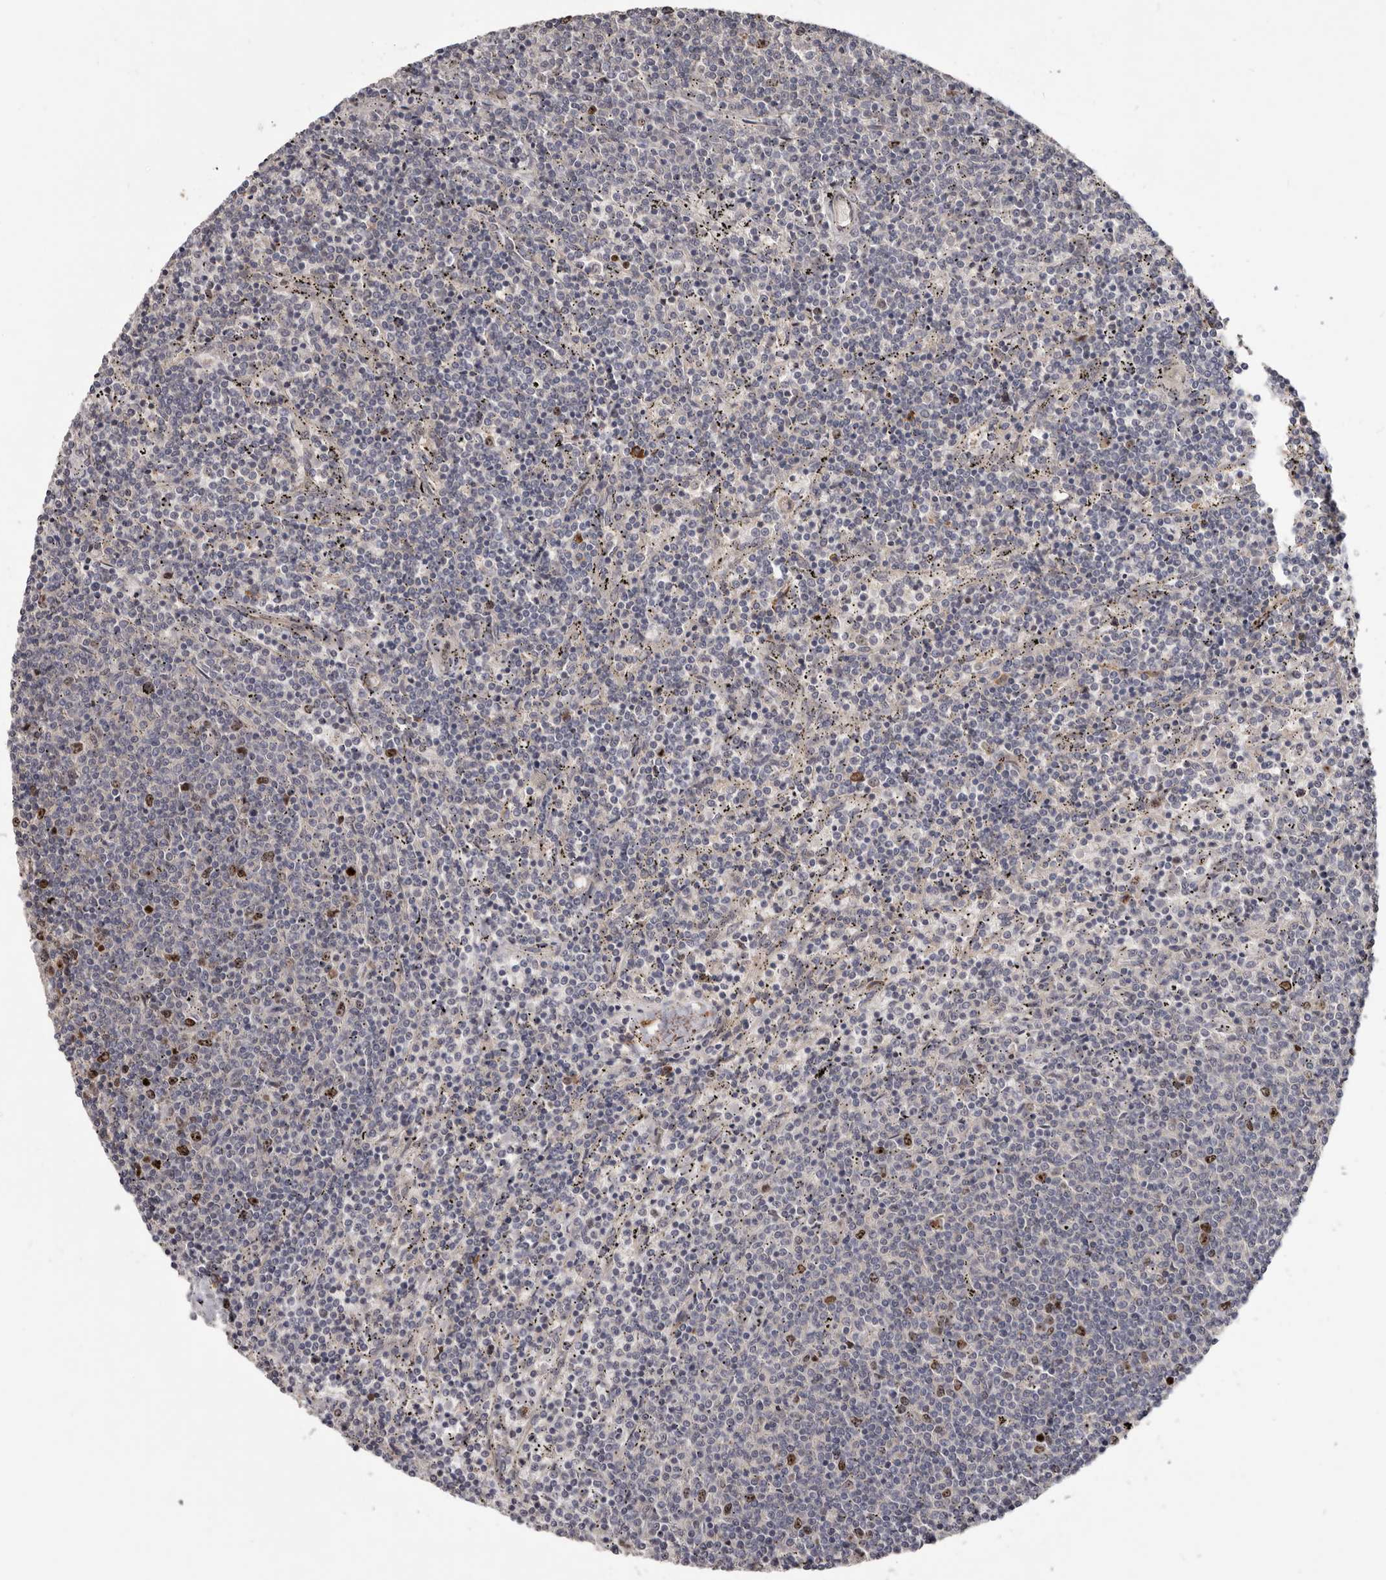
{"staining": {"intensity": "negative", "quantity": "none", "location": "none"}, "tissue": "lymphoma", "cell_type": "Tumor cells", "image_type": "cancer", "snomed": [{"axis": "morphology", "description": "Malignant lymphoma, non-Hodgkin's type, Low grade"}, {"axis": "topography", "description": "Spleen"}], "caption": "Protein analysis of low-grade malignant lymphoma, non-Hodgkin's type exhibits no significant positivity in tumor cells. The staining was performed using DAB (3,3'-diaminobenzidine) to visualize the protein expression in brown, while the nuclei were stained in blue with hematoxylin (Magnification: 20x).", "gene": "CDCA8", "patient": {"sex": "female", "age": 50}}